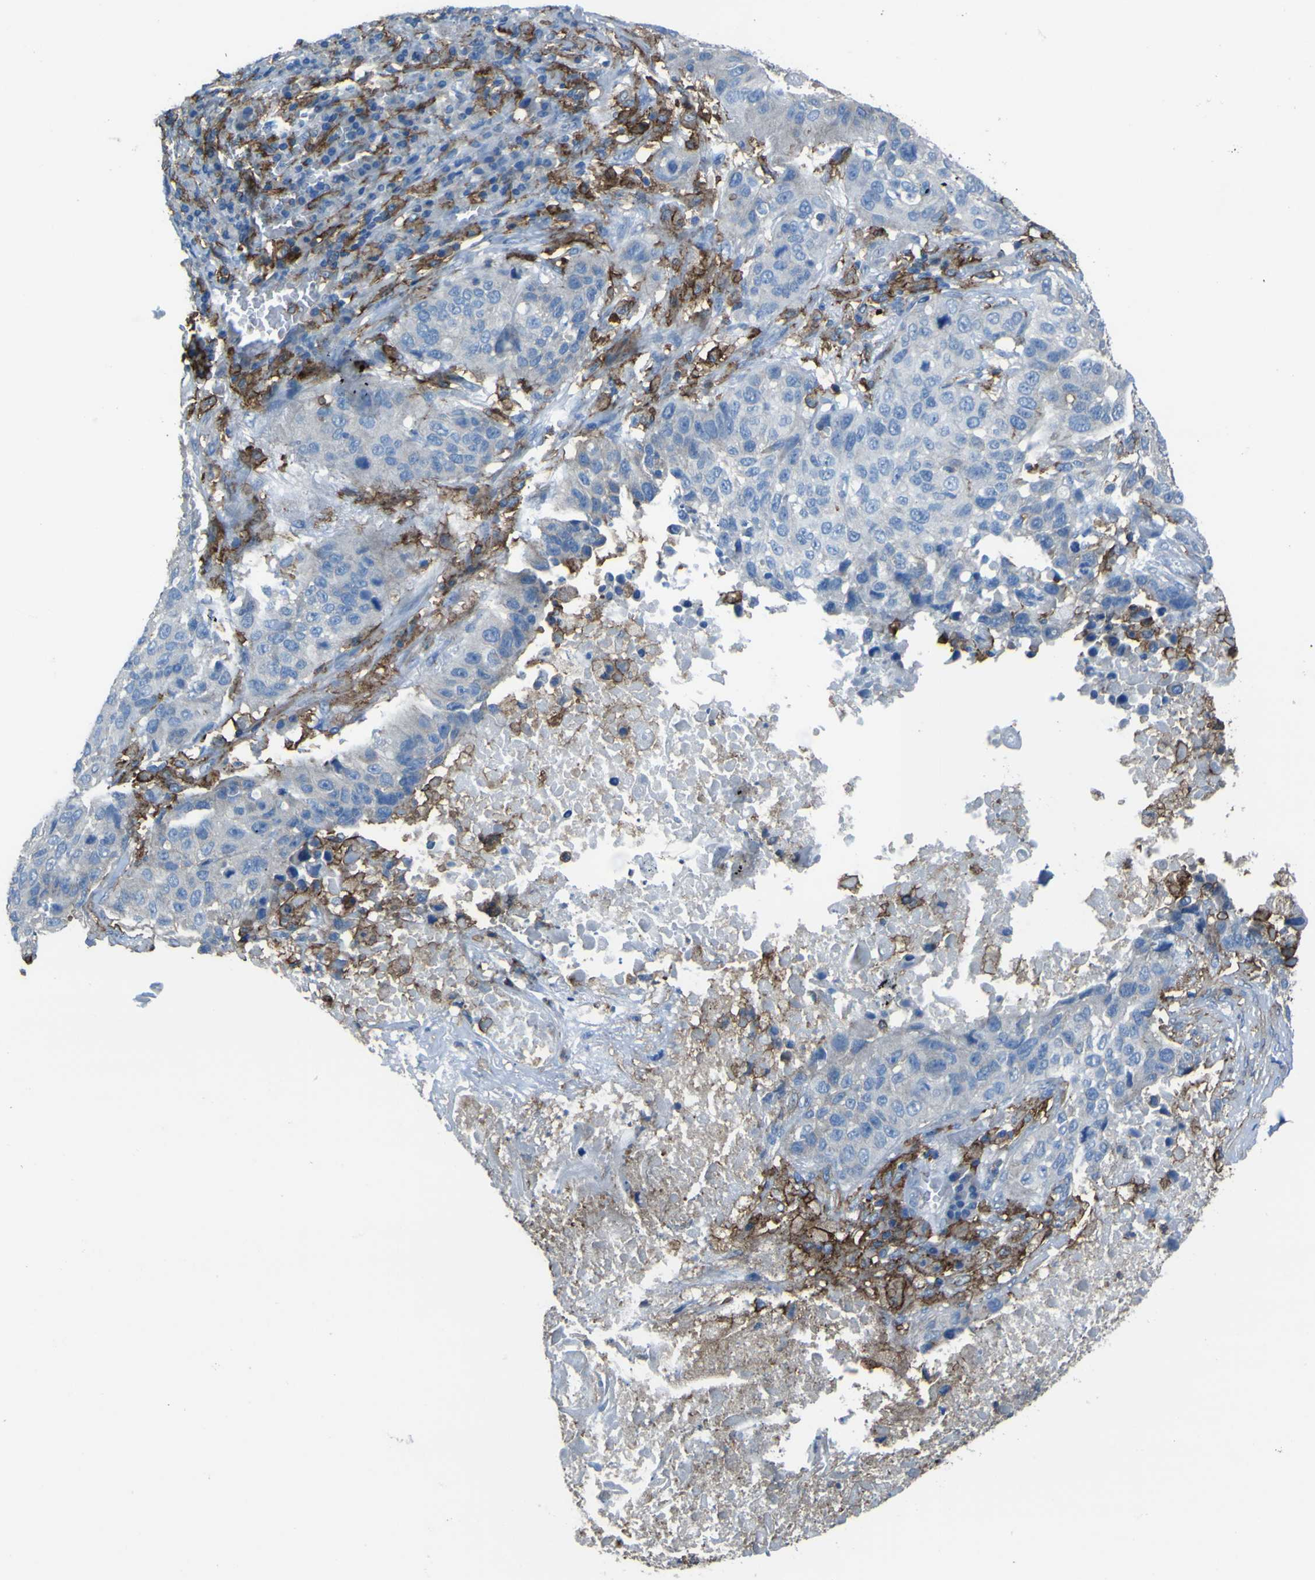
{"staining": {"intensity": "negative", "quantity": "none", "location": "none"}, "tissue": "lung cancer", "cell_type": "Tumor cells", "image_type": "cancer", "snomed": [{"axis": "morphology", "description": "Squamous cell carcinoma, NOS"}, {"axis": "topography", "description": "Lung"}], "caption": "Immunohistochemical staining of lung squamous cell carcinoma reveals no significant expression in tumor cells.", "gene": "LAIR1", "patient": {"sex": "male", "age": 57}}